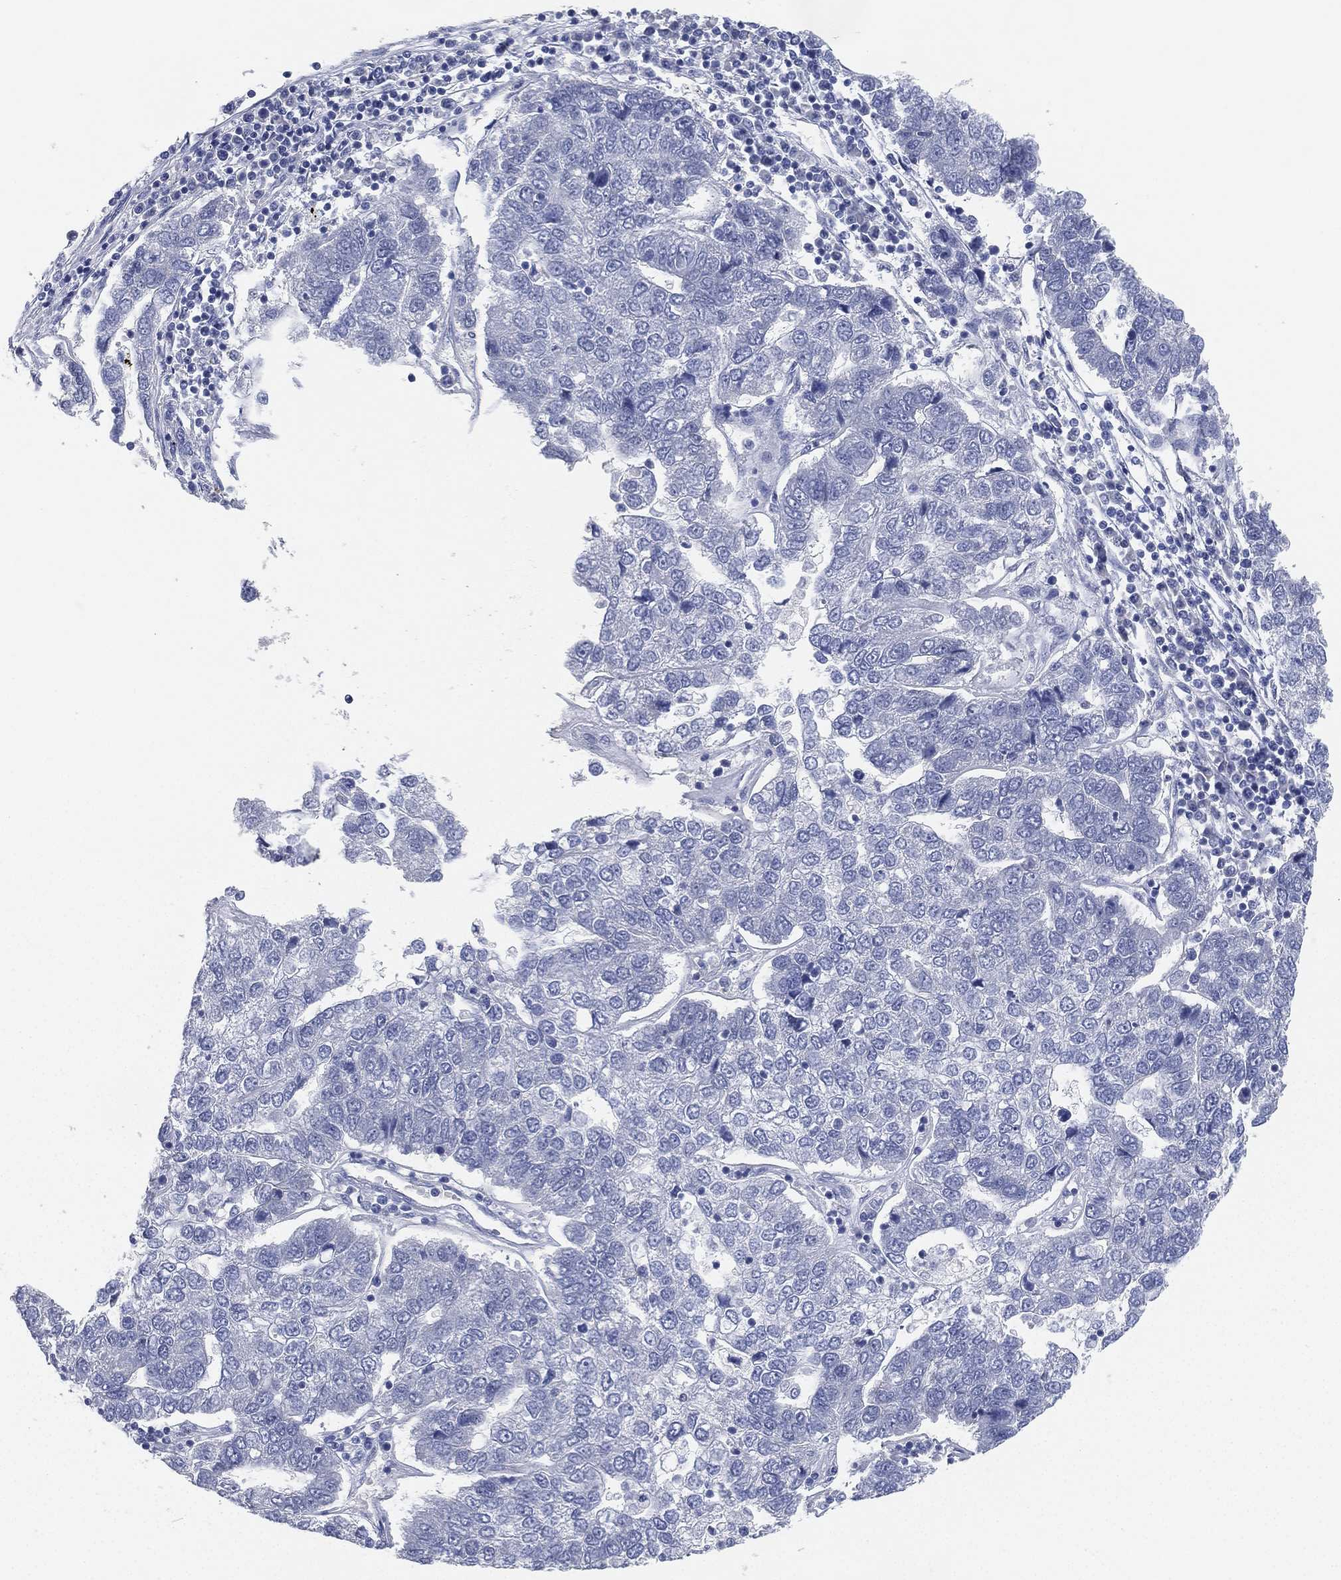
{"staining": {"intensity": "negative", "quantity": "none", "location": "none"}, "tissue": "pancreatic cancer", "cell_type": "Tumor cells", "image_type": "cancer", "snomed": [{"axis": "morphology", "description": "Adenocarcinoma, NOS"}, {"axis": "topography", "description": "Pancreas"}], "caption": "Immunohistochemistry of pancreatic cancer (adenocarcinoma) demonstrates no positivity in tumor cells.", "gene": "FAM187B", "patient": {"sex": "female", "age": 61}}